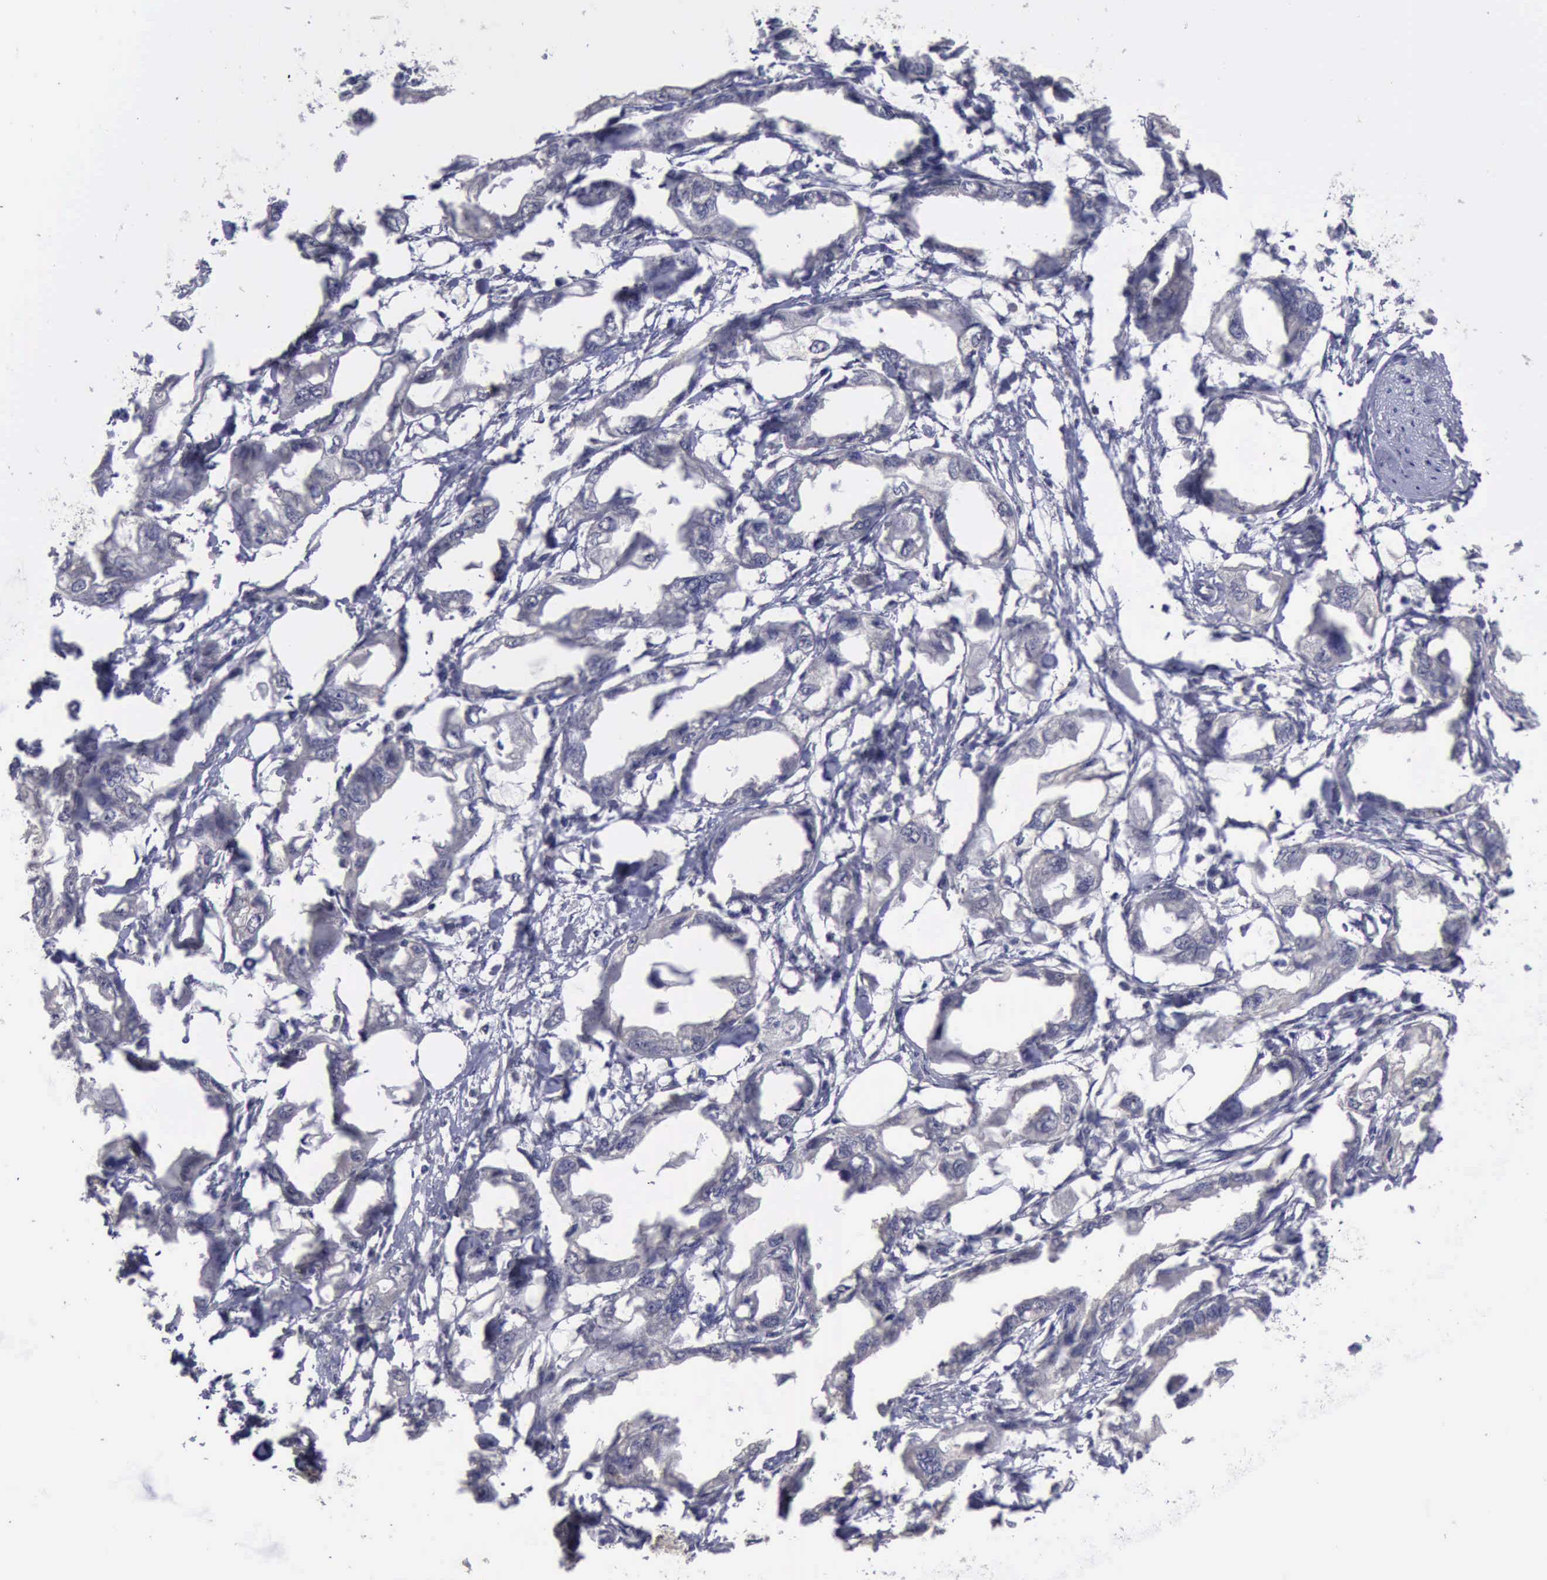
{"staining": {"intensity": "negative", "quantity": "none", "location": "none"}, "tissue": "endometrial cancer", "cell_type": "Tumor cells", "image_type": "cancer", "snomed": [{"axis": "morphology", "description": "Adenocarcinoma, NOS"}, {"axis": "topography", "description": "Endometrium"}], "caption": "IHC image of human endometrial adenocarcinoma stained for a protein (brown), which demonstrates no staining in tumor cells.", "gene": "PHKA1", "patient": {"sex": "female", "age": 67}}